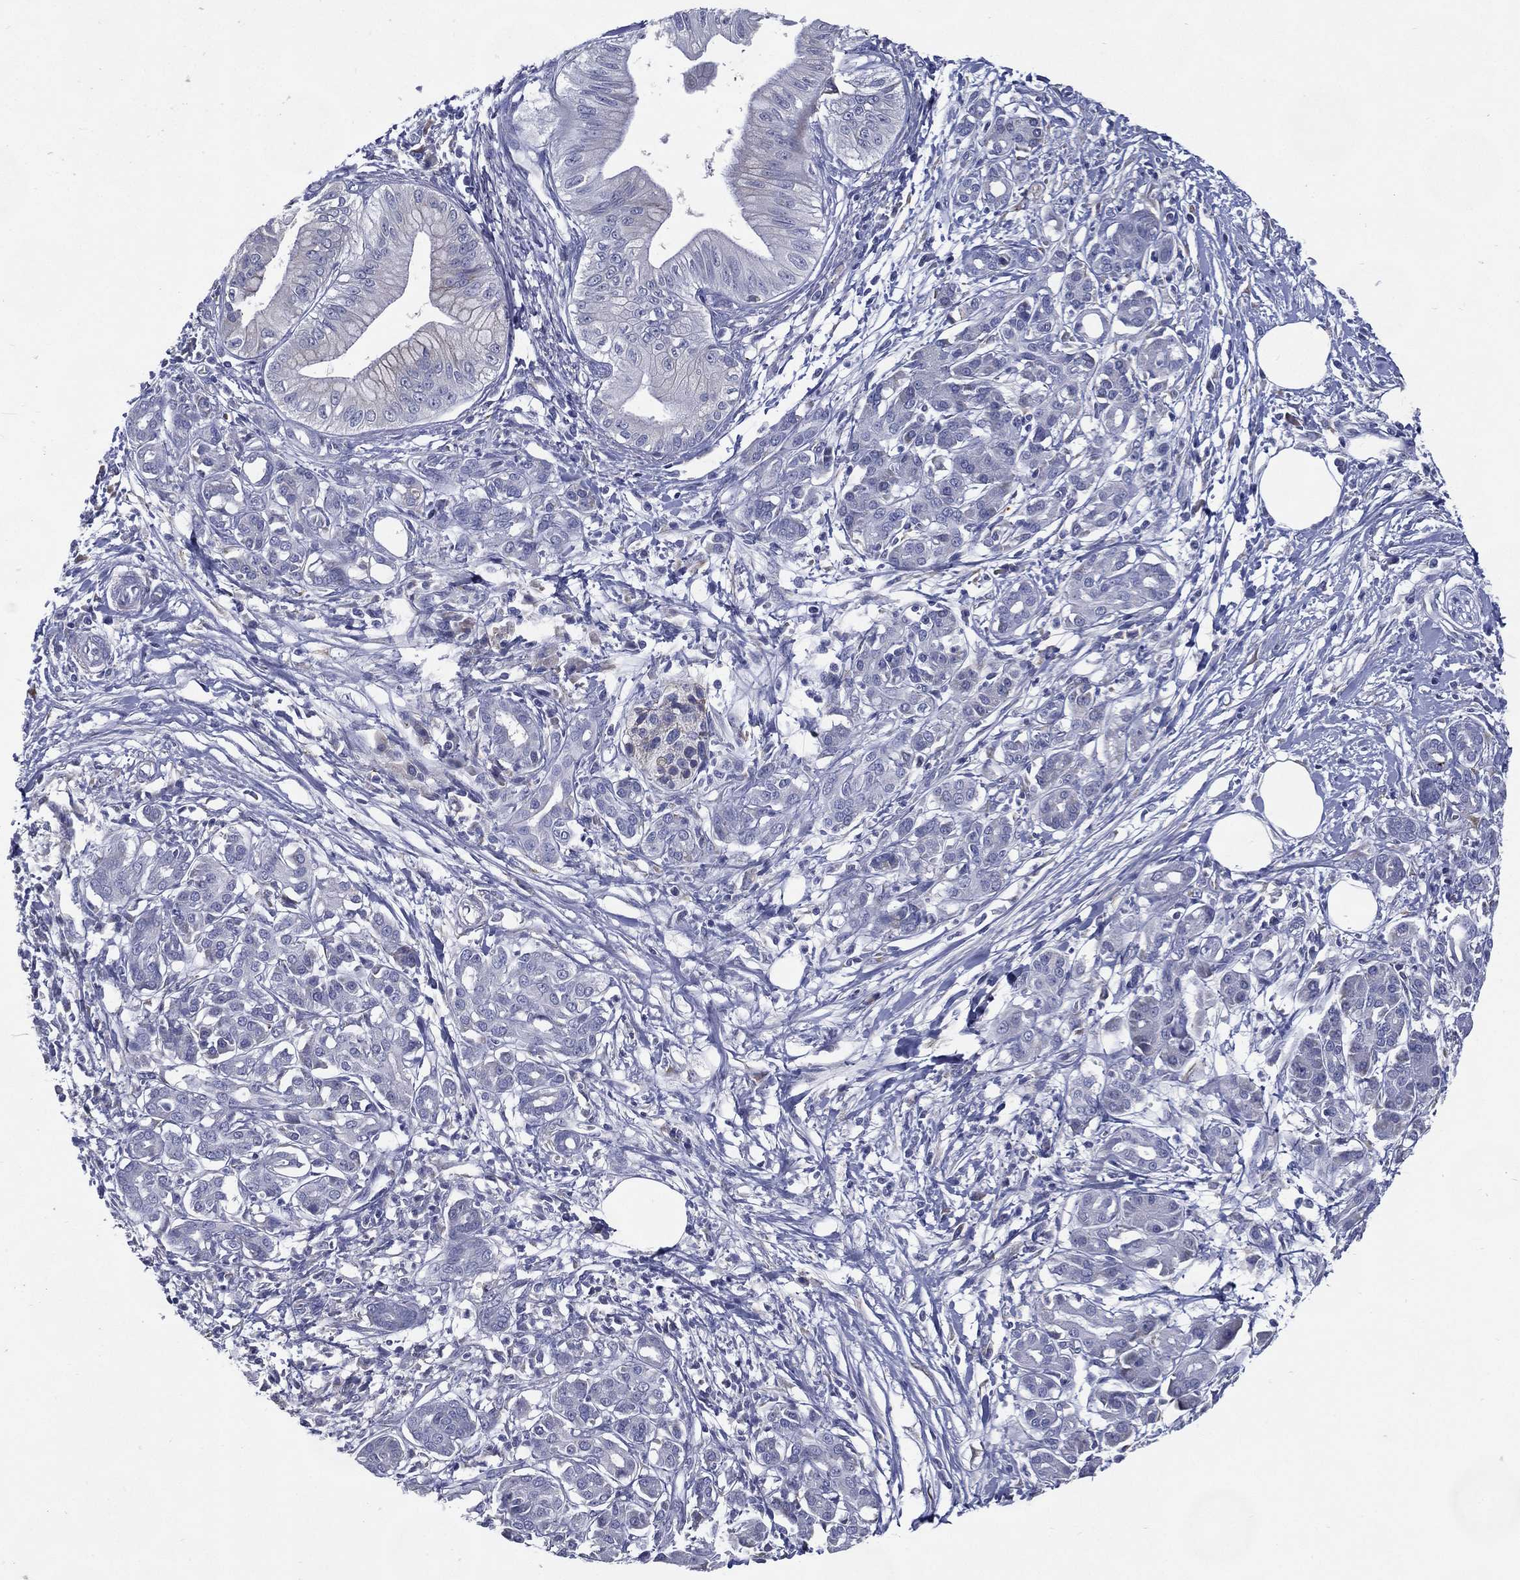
{"staining": {"intensity": "negative", "quantity": "none", "location": "none"}, "tissue": "pancreatic cancer", "cell_type": "Tumor cells", "image_type": "cancer", "snomed": [{"axis": "morphology", "description": "Adenocarcinoma, NOS"}, {"axis": "topography", "description": "Pancreas"}], "caption": "This is a histopathology image of immunohistochemistry (IHC) staining of adenocarcinoma (pancreatic), which shows no staining in tumor cells.", "gene": "C19orf18", "patient": {"sex": "male", "age": 72}}